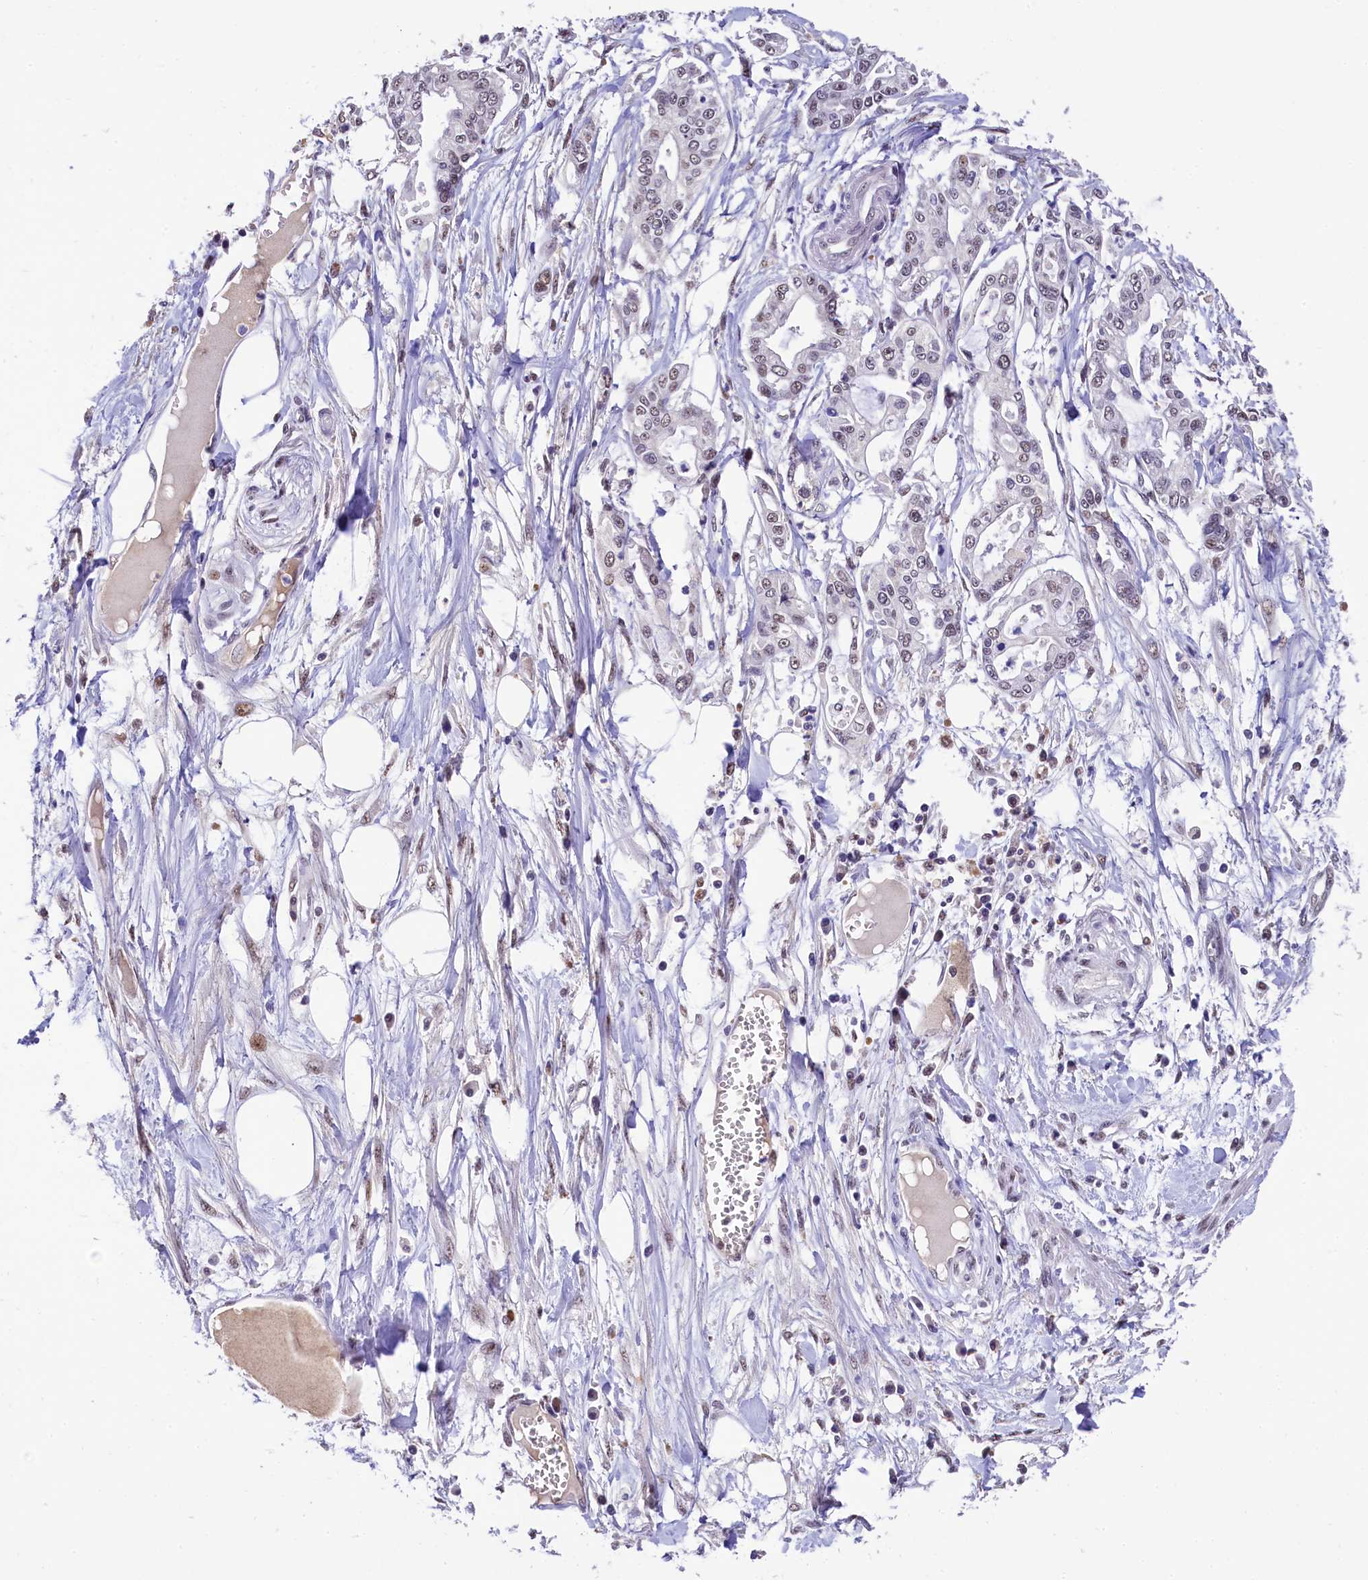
{"staining": {"intensity": "weak", "quantity": "25%-75%", "location": "nuclear"}, "tissue": "pancreatic cancer", "cell_type": "Tumor cells", "image_type": "cancer", "snomed": [{"axis": "morphology", "description": "Adenocarcinoma, NOS"}, {"axis": "topography", "description": "Pancreas"}], "caption": "IHC (DAB) staining of human adenocarcinoma (pancreatic) demonstrates weak nuclear protein staining in approximately 25%-75% of tumor cells.", "gene": "HECTD4", "patient": {"sex": "male", "age": 68}}